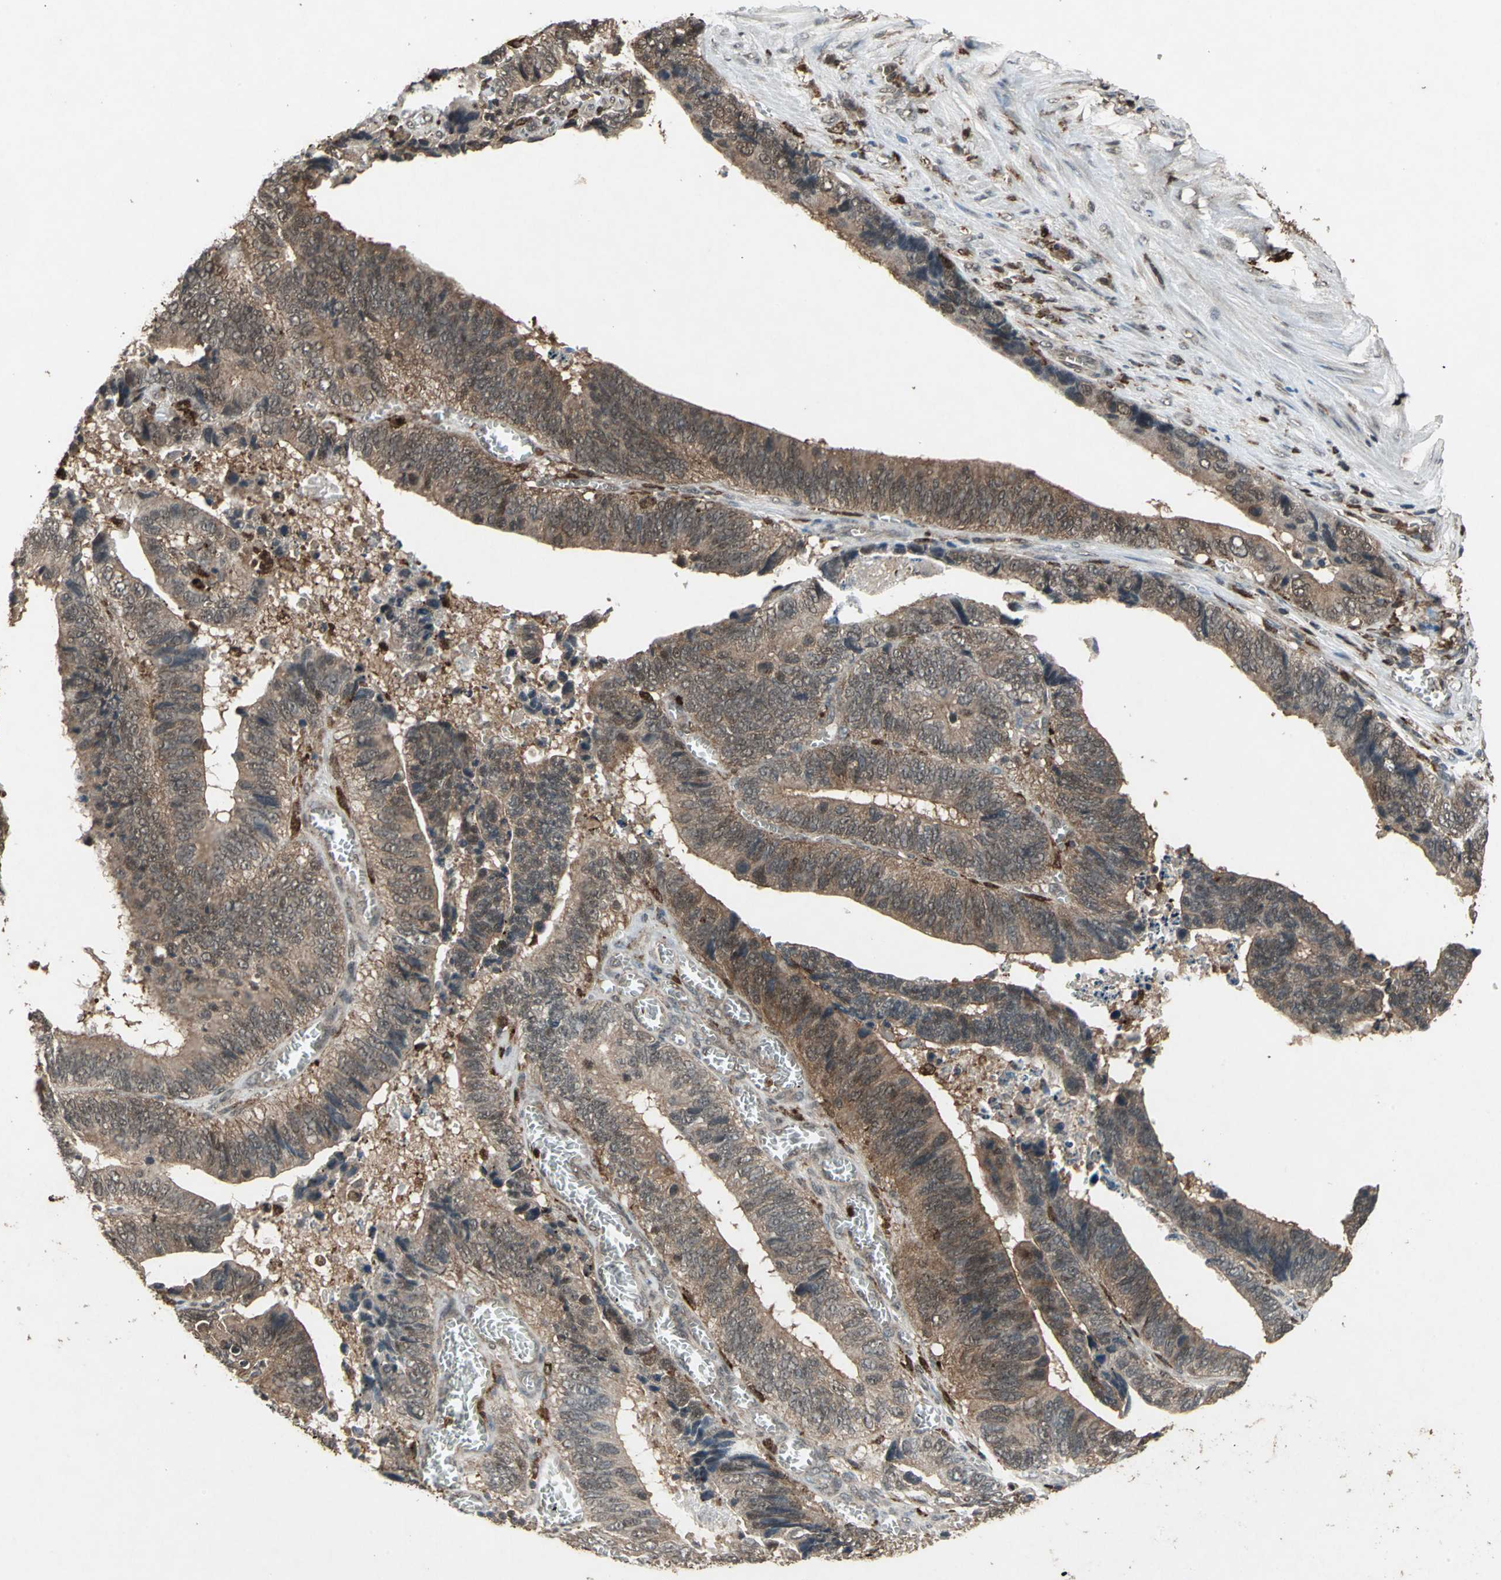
{"staining": {"intensity": "moderate", "quantity": ">75%", "location": "cytoplasmic/membranous"}, "tissue": "colorectal cancer", "cell_type": "Tumor cells", "image_type": "cancer", "snomed": [{"axis": "morphology", "description": "Adenocarcinoma, NOS"}, {"axis": "topography", "description": "Colon"}], "caption": "Approximately >75% of tumor cells in colorectal adenocarcinoma exhibit moderate cytoplasmic/membranous protein expression as visualized by brown immunohistochemical staining.", "gene": "PYCARD", "patient": {"sex": "male", "age": 72}}